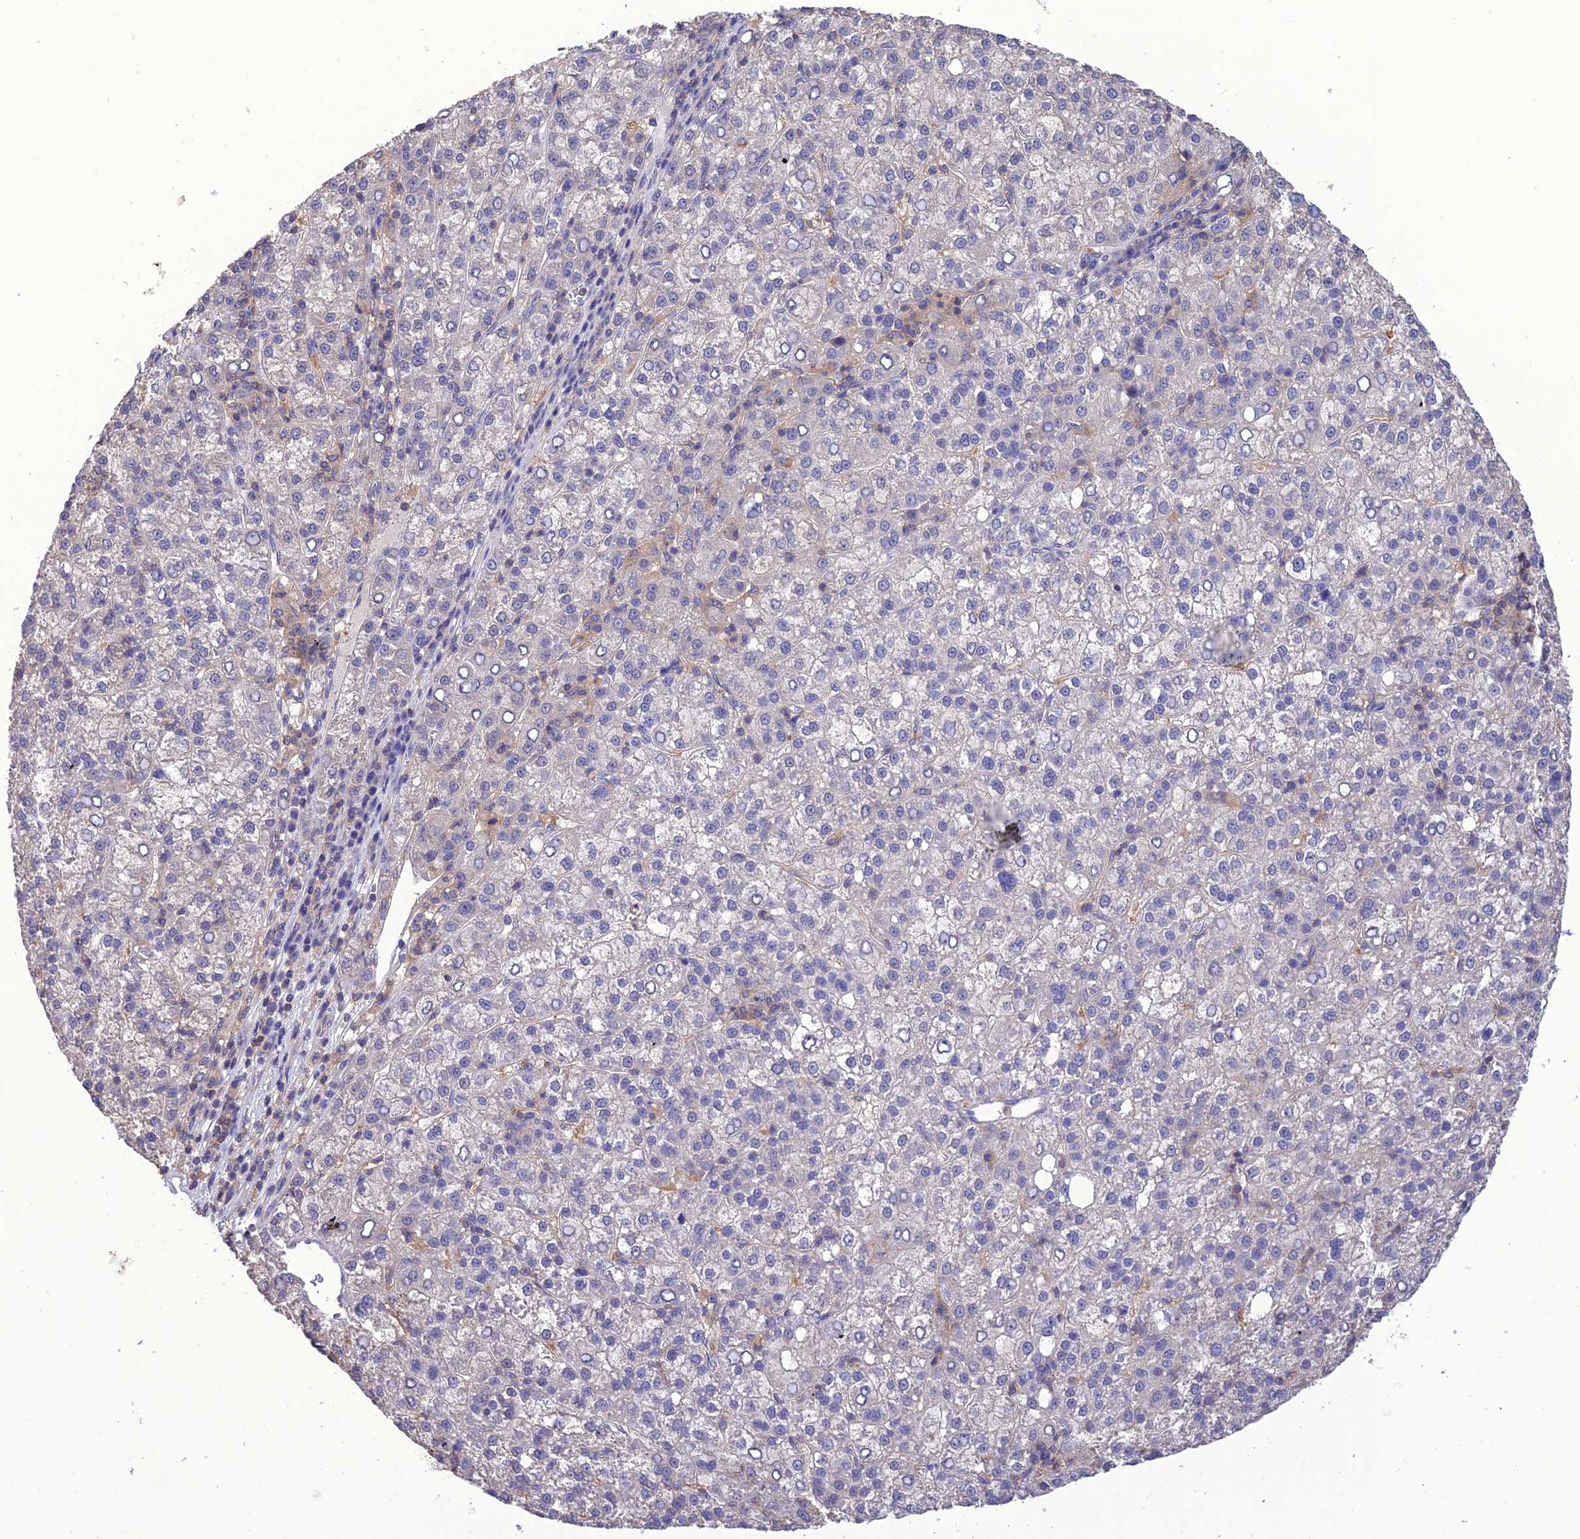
{"staining": {"intensity": "negative", "quantity": "none", "location": "none"}, "tissue": "liver cancer", "cell_type": "Tumor cells", "image_type": "cancer", "snomed": [{"axis": "morphology", "description": "Carcinoma, Hepatocellular, NOS"}, {"axis": "topography", "description": "Liver"}], "caption": "Liver cancer (hepatocellular carcinoma) was stained to show a protein in brown. There is no significant expression in tumor cells.", "gene": "SNX24", "patient": {"sex": "female", "age": 58}}